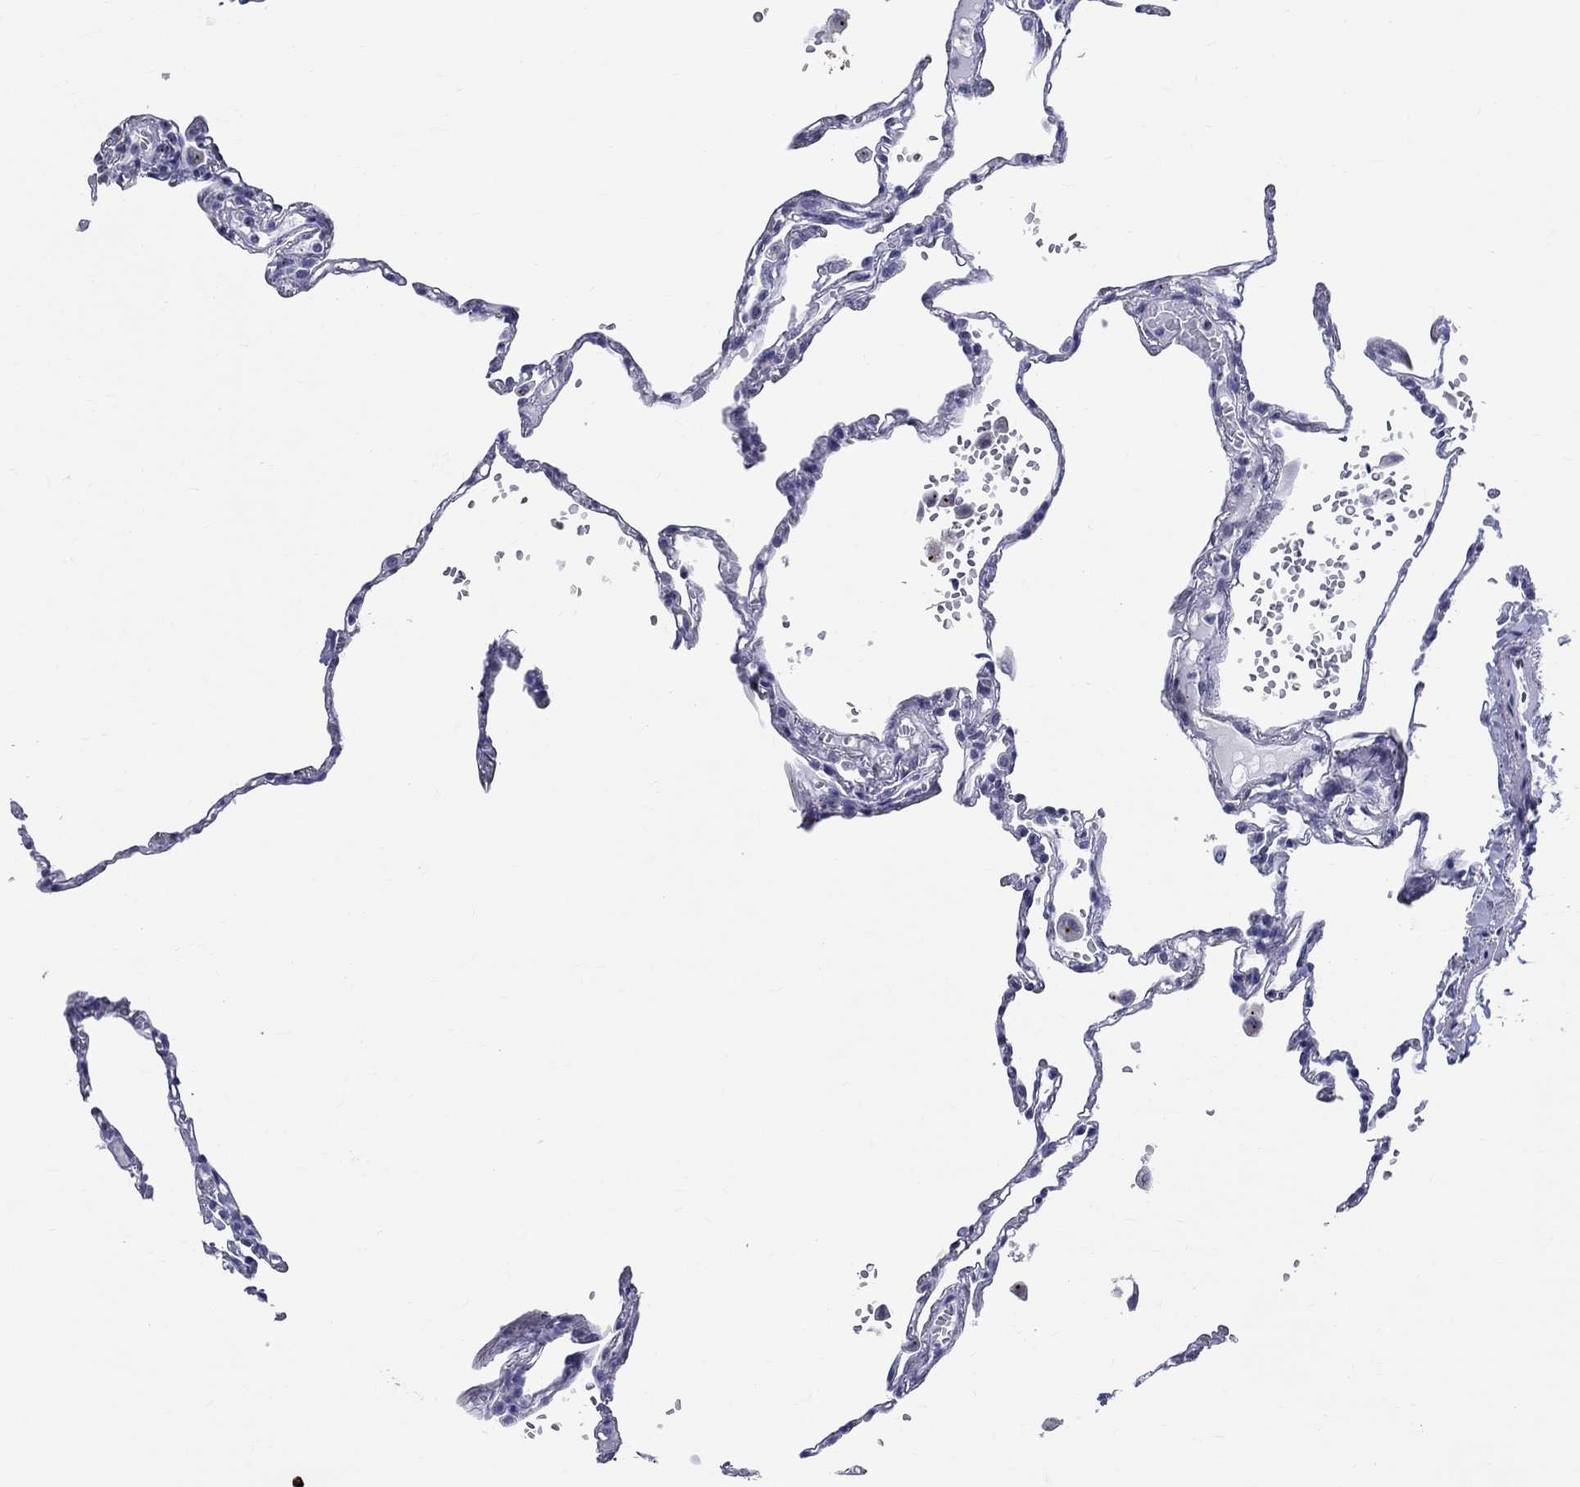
{"staining": {"intensity": "negative", "quantity": "none", "location": "none"}, "tissue": "lung", "cell_type": "Alveolar cells", "image_type": "normal", "snomed": [{"axis": "morphology", "description": "Normal tissue, NOS"}, {"axis": "topography", "description": "Lung"}], "caption": "This is a image of immunohistochemistry staining of unremarkable lung, which shows no positivity in alveolar cells.", "gene": "CEP43", "patient": {"sex": "male", "age": 78}}